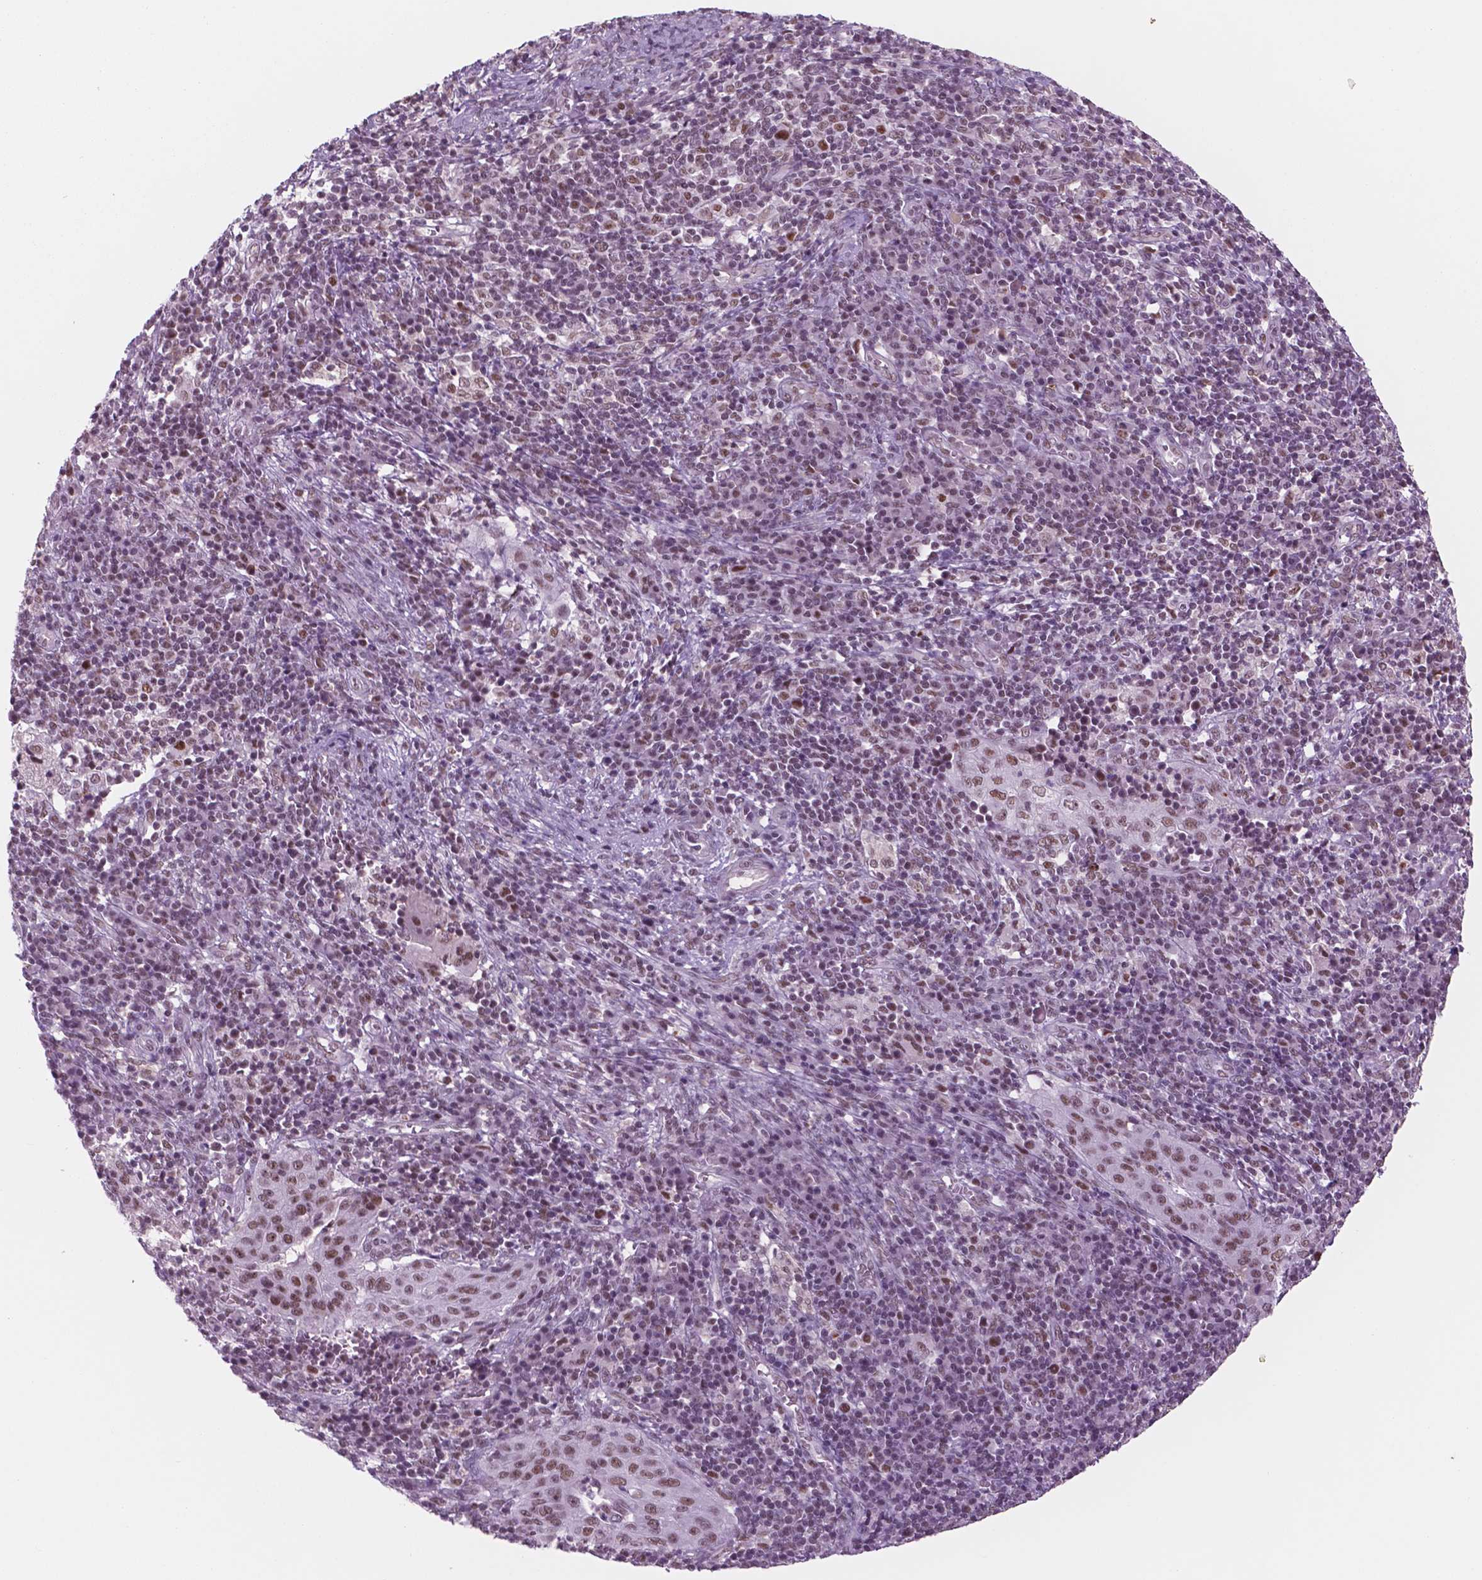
{"staining": {"intensity": "weak", "quantity": ">75%", "location": "nuclear"}, "tissue": "cervical cancer", "cell_type": "Tumor cells", "image_type": "cancer", "snomed": [{"axis": "morphology", "description": "Squamous cell carcinoma, NOS"}, {"axis": "topography", "description": "Cervix"}], "caption": "Squamous cell carcinoma (cervical) stained with a brown dye exhibits weak nuclear positive expression in approximately >75% of tumor cells.", "gene": "CTR9", "patient": {"sex": "female", "age": 39}}